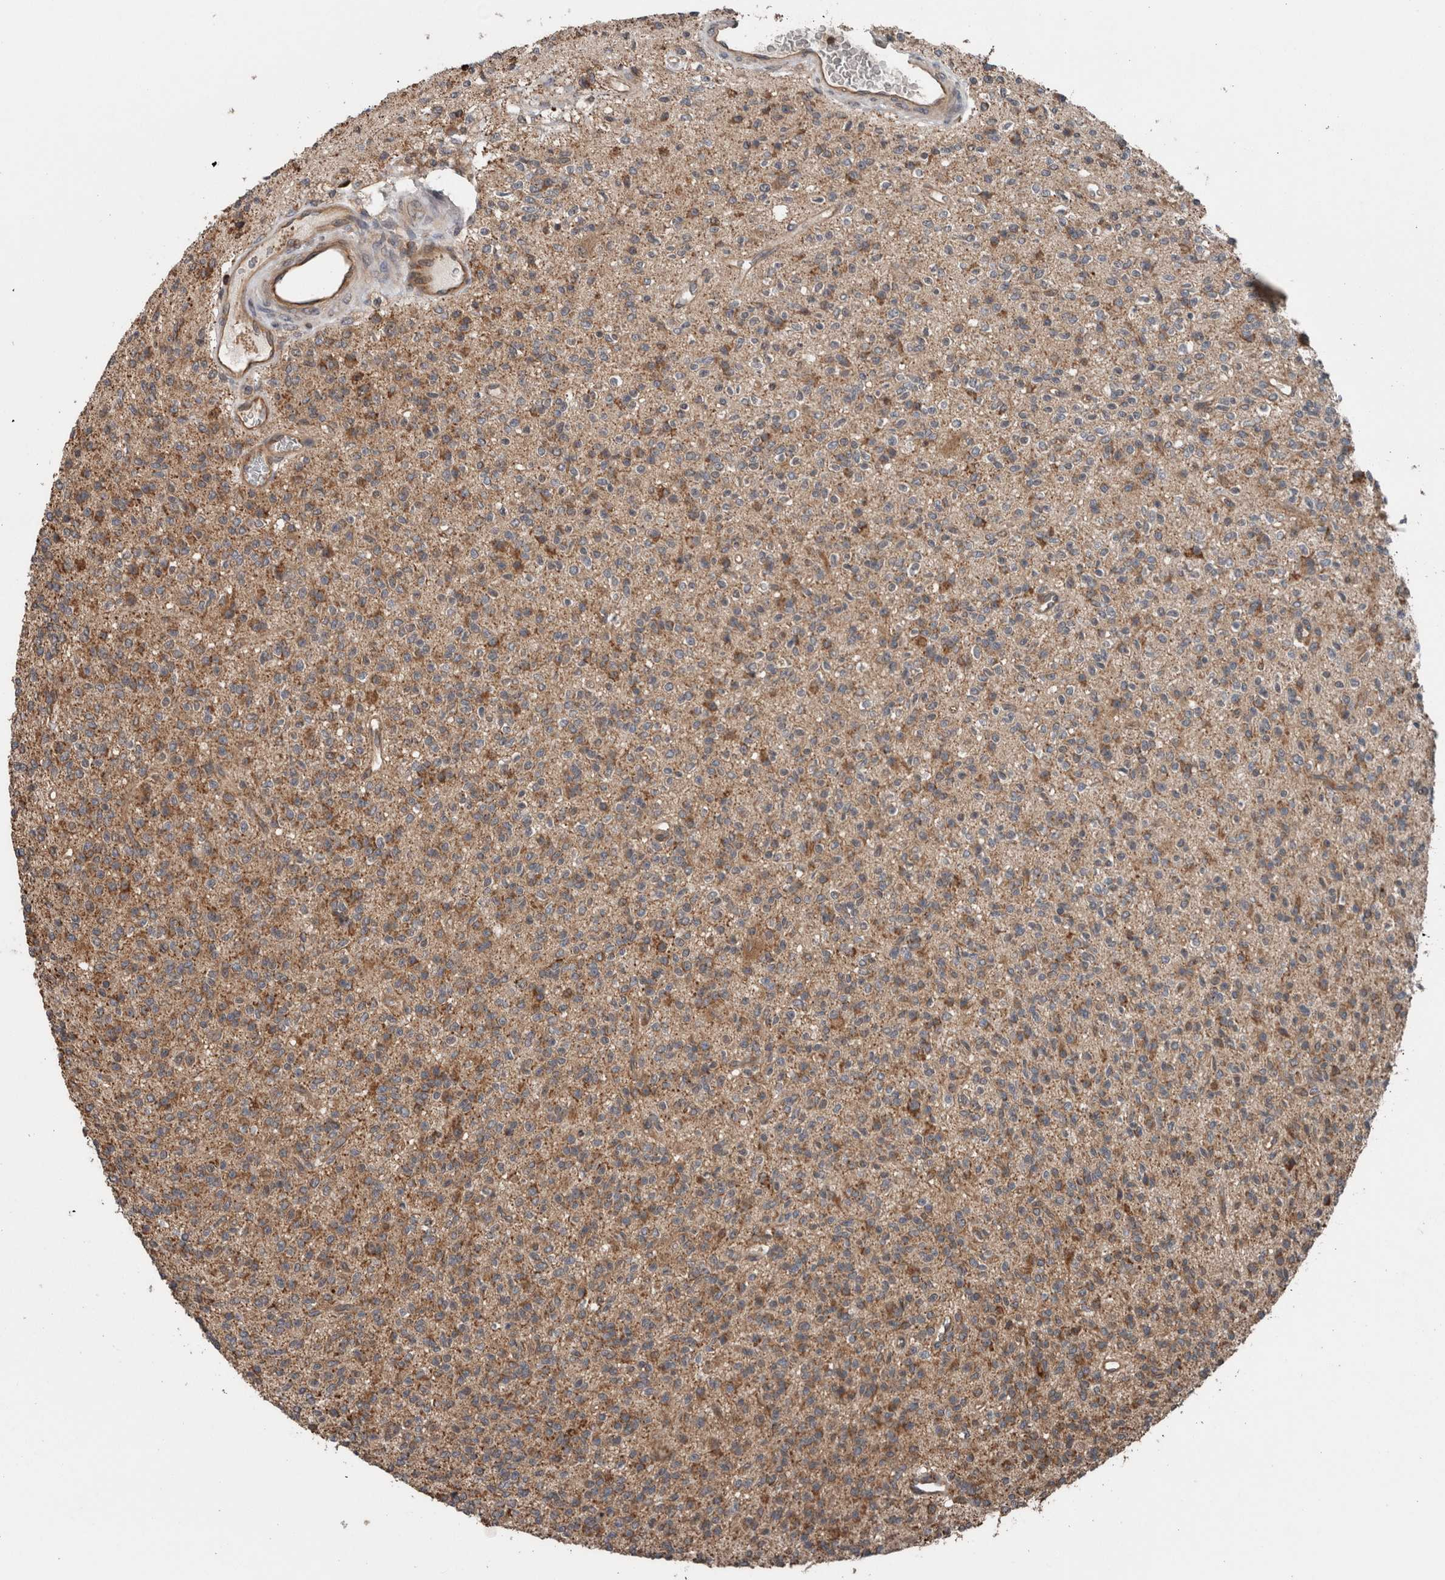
{"staining": {"intensity": "moderate", "quantity": ">75%", "location": "cytoplasmic/membranous"}, "tissue": "glioma", "cell_type": "Tumor cells", "image_type": "cancer", "snomed": [{"axis": "morphology", "description": "Glioma, malignant, High grade"}, {"axis": "topography", "description": "Brain"}], "caption": "Tumor cells reveal moderate cytoplasmic/membranous staining in approximately >75% of cells in glioma.", "gene": "RIOK3", "patient": {"sex": "male", "age": 34}}